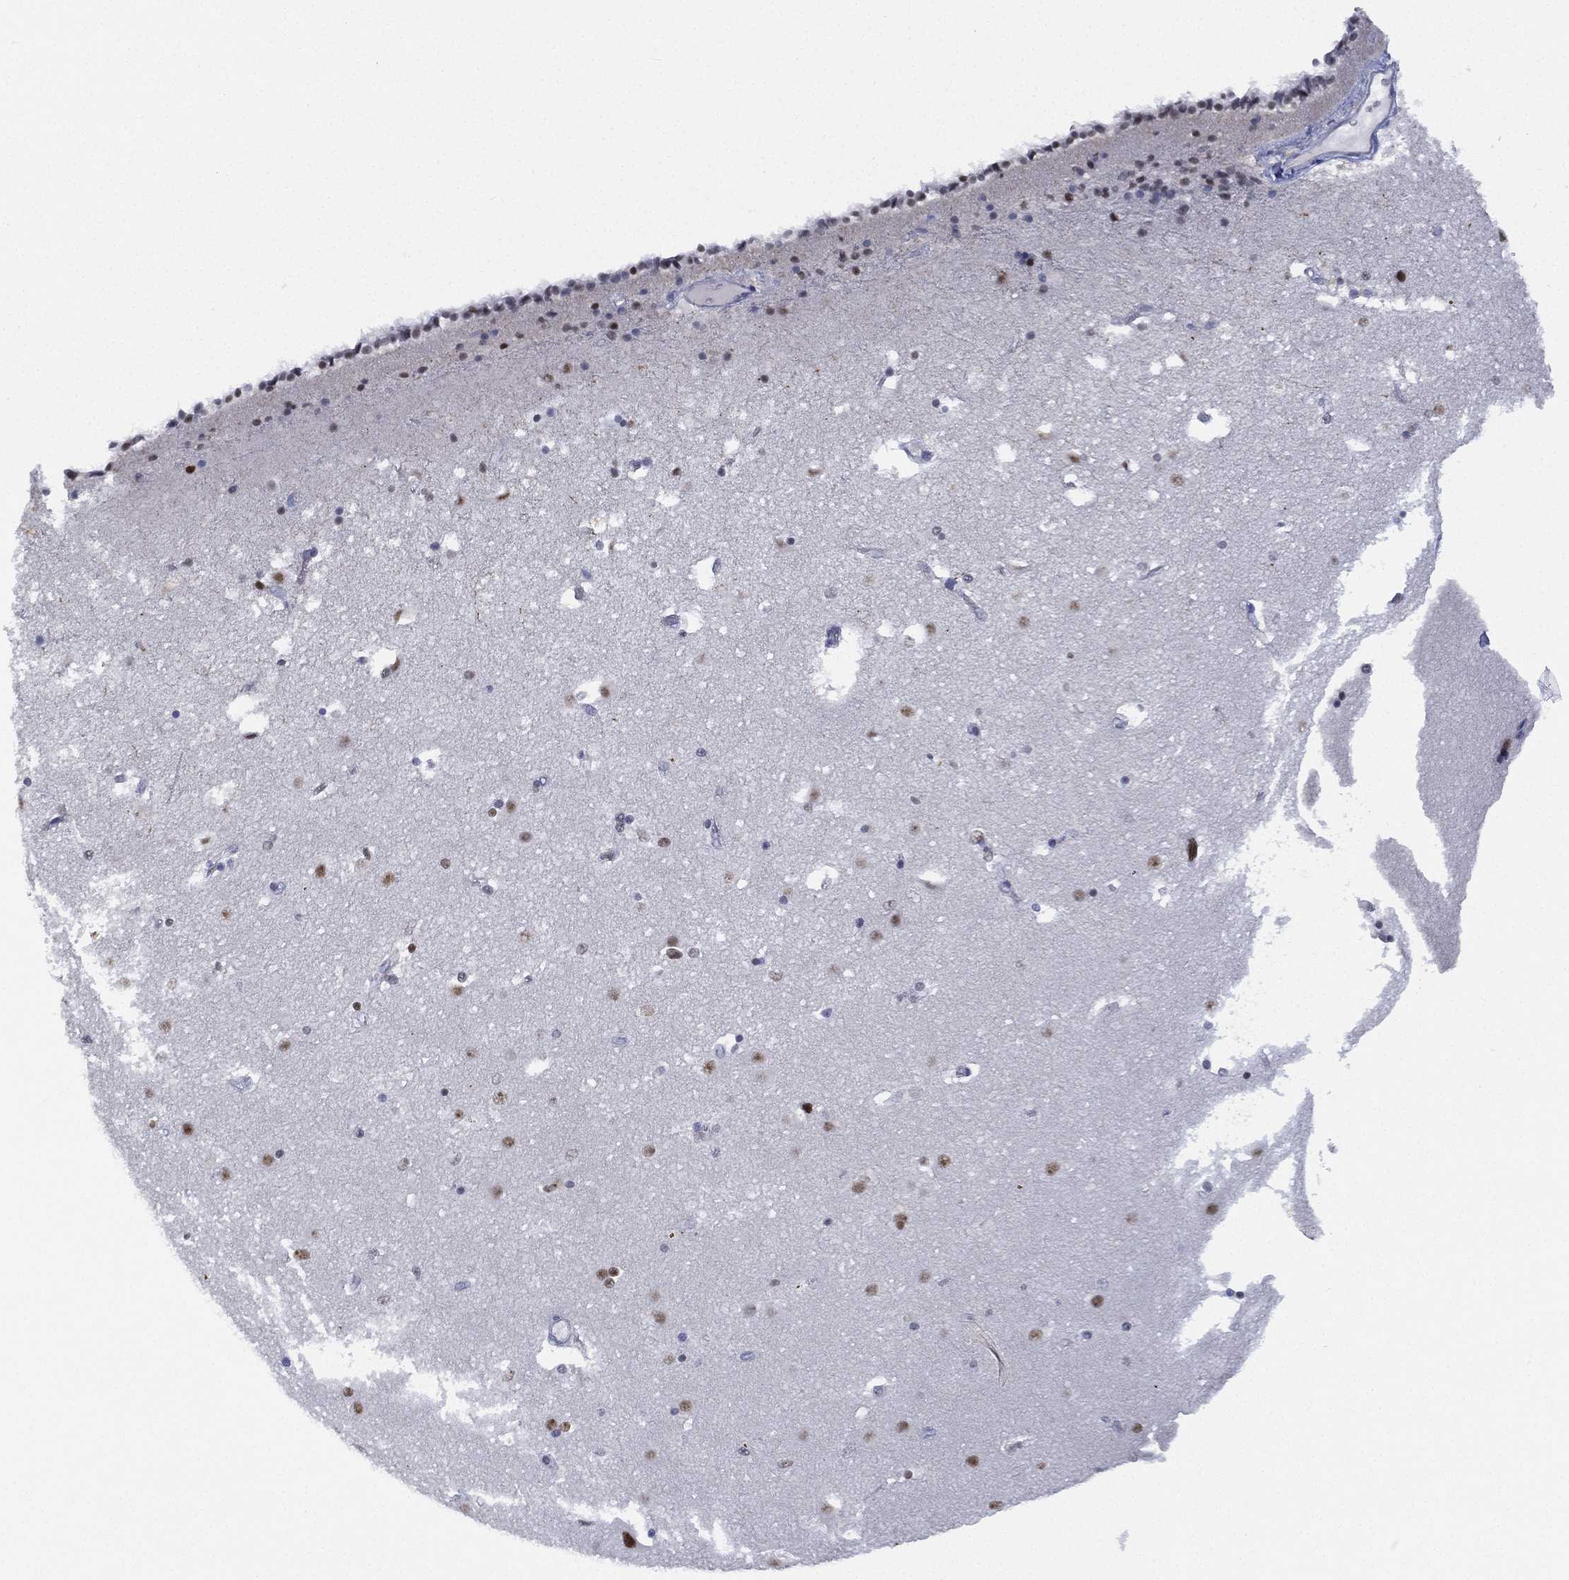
{"staining": {"intensity": "moderate", "quantity": "<25%", "location": "nuclear"}, "tissue": "caudate", "cell_type": "Glial cells", "image_type": "normal", "snomed": [{"axis": "morphology", "description": "Normal tissue, NOS"}, {"axis": "topography", "description": "Lateral ventricle wall"}], "caption": "Glial cells reveal low levels of moderate nuclear positivity in approximately <25% of cells in normal human caudate.", "gene": "ZNF711", "patient": {"sex": "female", "age": 71}}